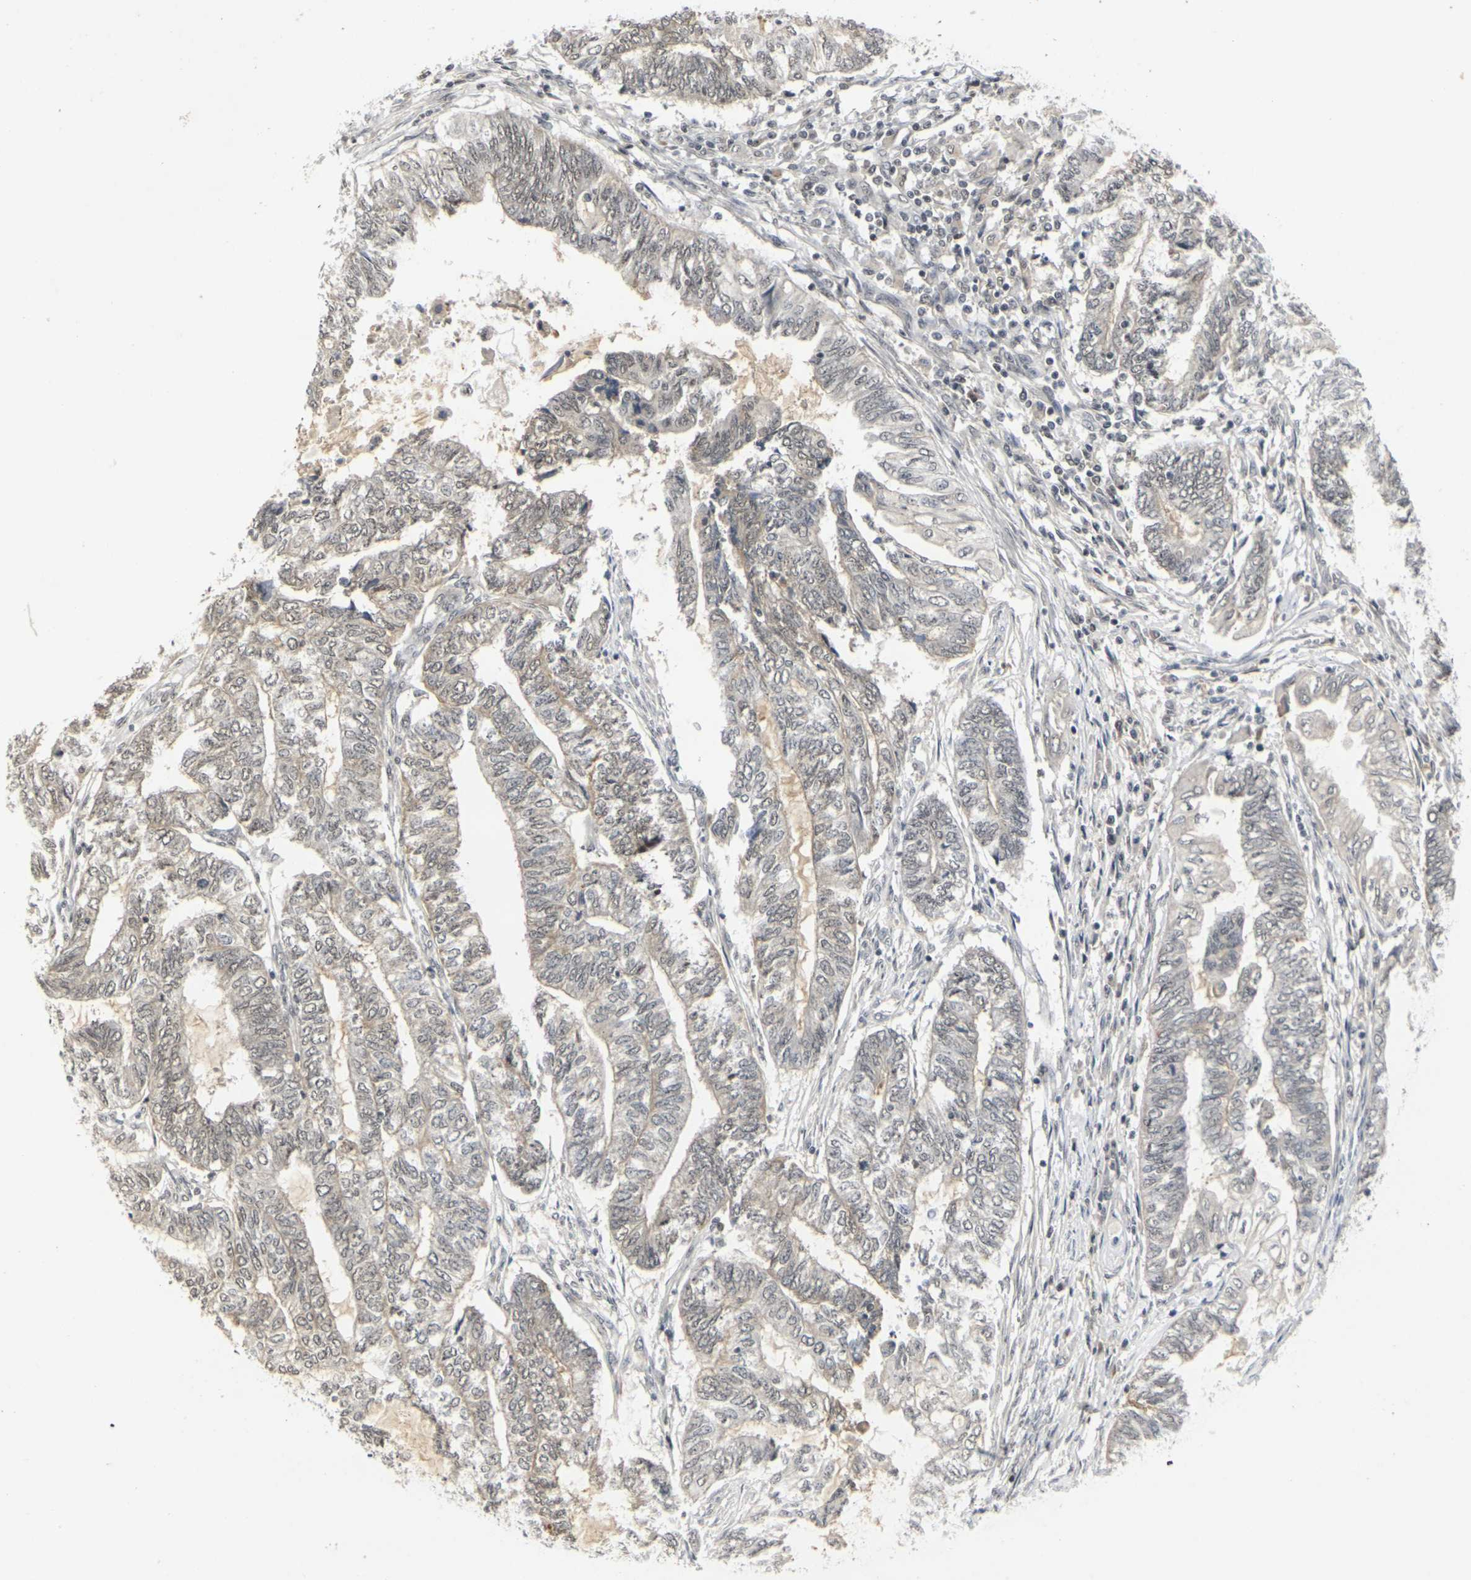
{"staining": {"intensity": "weak", "quantity": "25%-75%", "location": "cytoplasmic/membranous,nuclear"}, "tissue": "endometrial cancer", "cell_type": "Tumor cells", "image_type": "cancer", "snomed": [{"axis": "morphology", "description": "Adenocarcinoma, NOS"}, {"axis": "topography", "description": "Uterus"}, {"axis": "topography", "description": "Endometrium"}], "caption": "Protein expression by immunohistochemistry displays weak cytoplasmic/membranous and nuclear expression in about 25%-75% of tumor cells in endometrial adenocarcinoma.", "gene": "GPR19", "patient": {"sex": "female", "age": 70}}